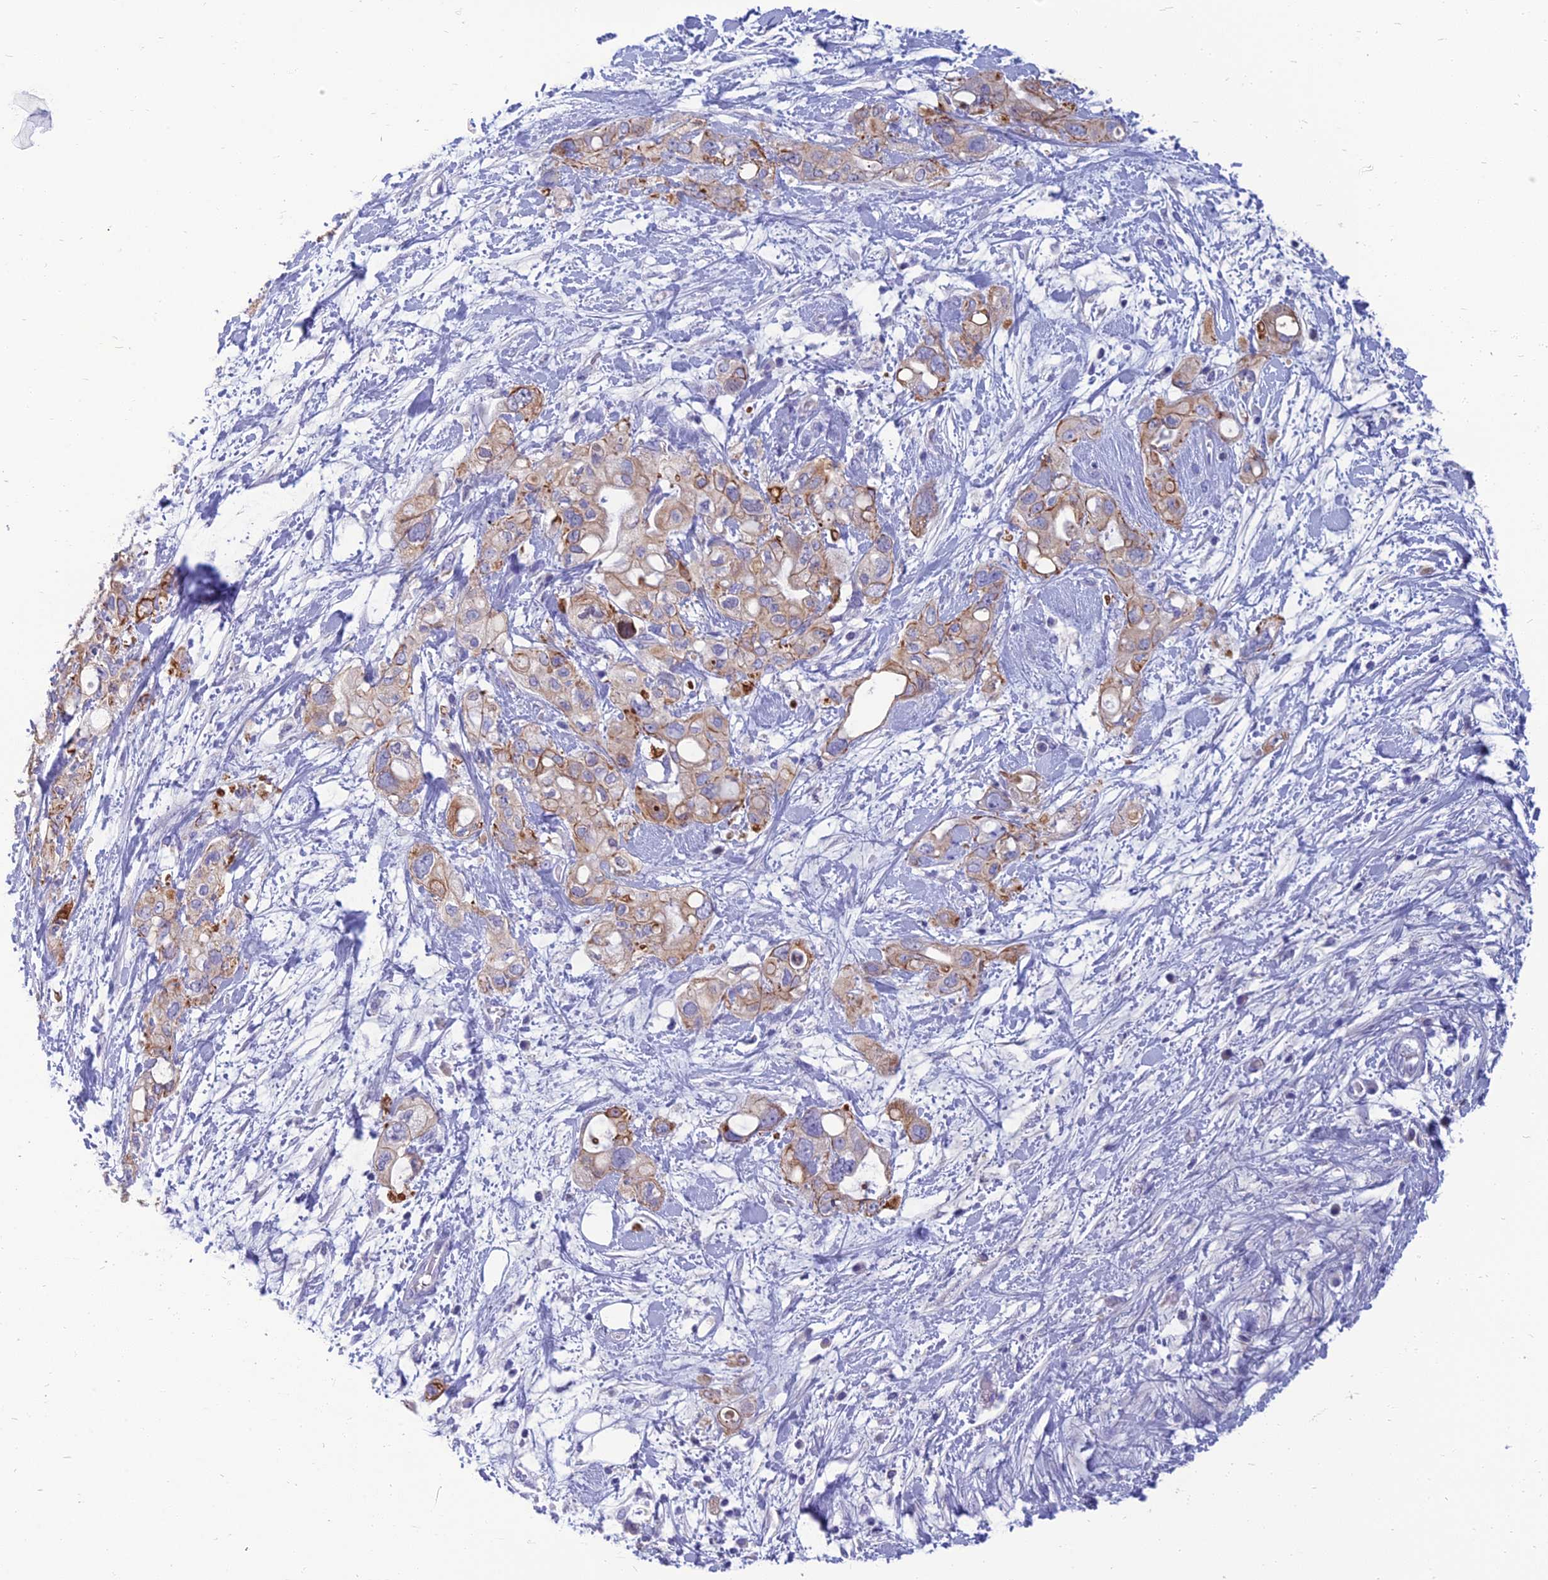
{"staining": {"intensity": "weak", "quantity": "25%-75%", "location": "cytoplasmic/membranous"}, "tissue": "pancreatic cancer", "cell_type": "Tumor cells", "image_type": "cancer", "snomed": [{"axis": "morphology", "description": "Inflammation, NOS"}, {"axis": "morphology", "description": "Adenocarcinoma, NOS"}, {"axis": "topography", "description": "Pancreas"}], "caption": "Tumor cells show weak cytoplasmic/membranous staining in approximately 25%-75% of cells in pancreatic cancer.", "gene": "SPTLC3", "patient": {"sex": "female", "age": 56}}